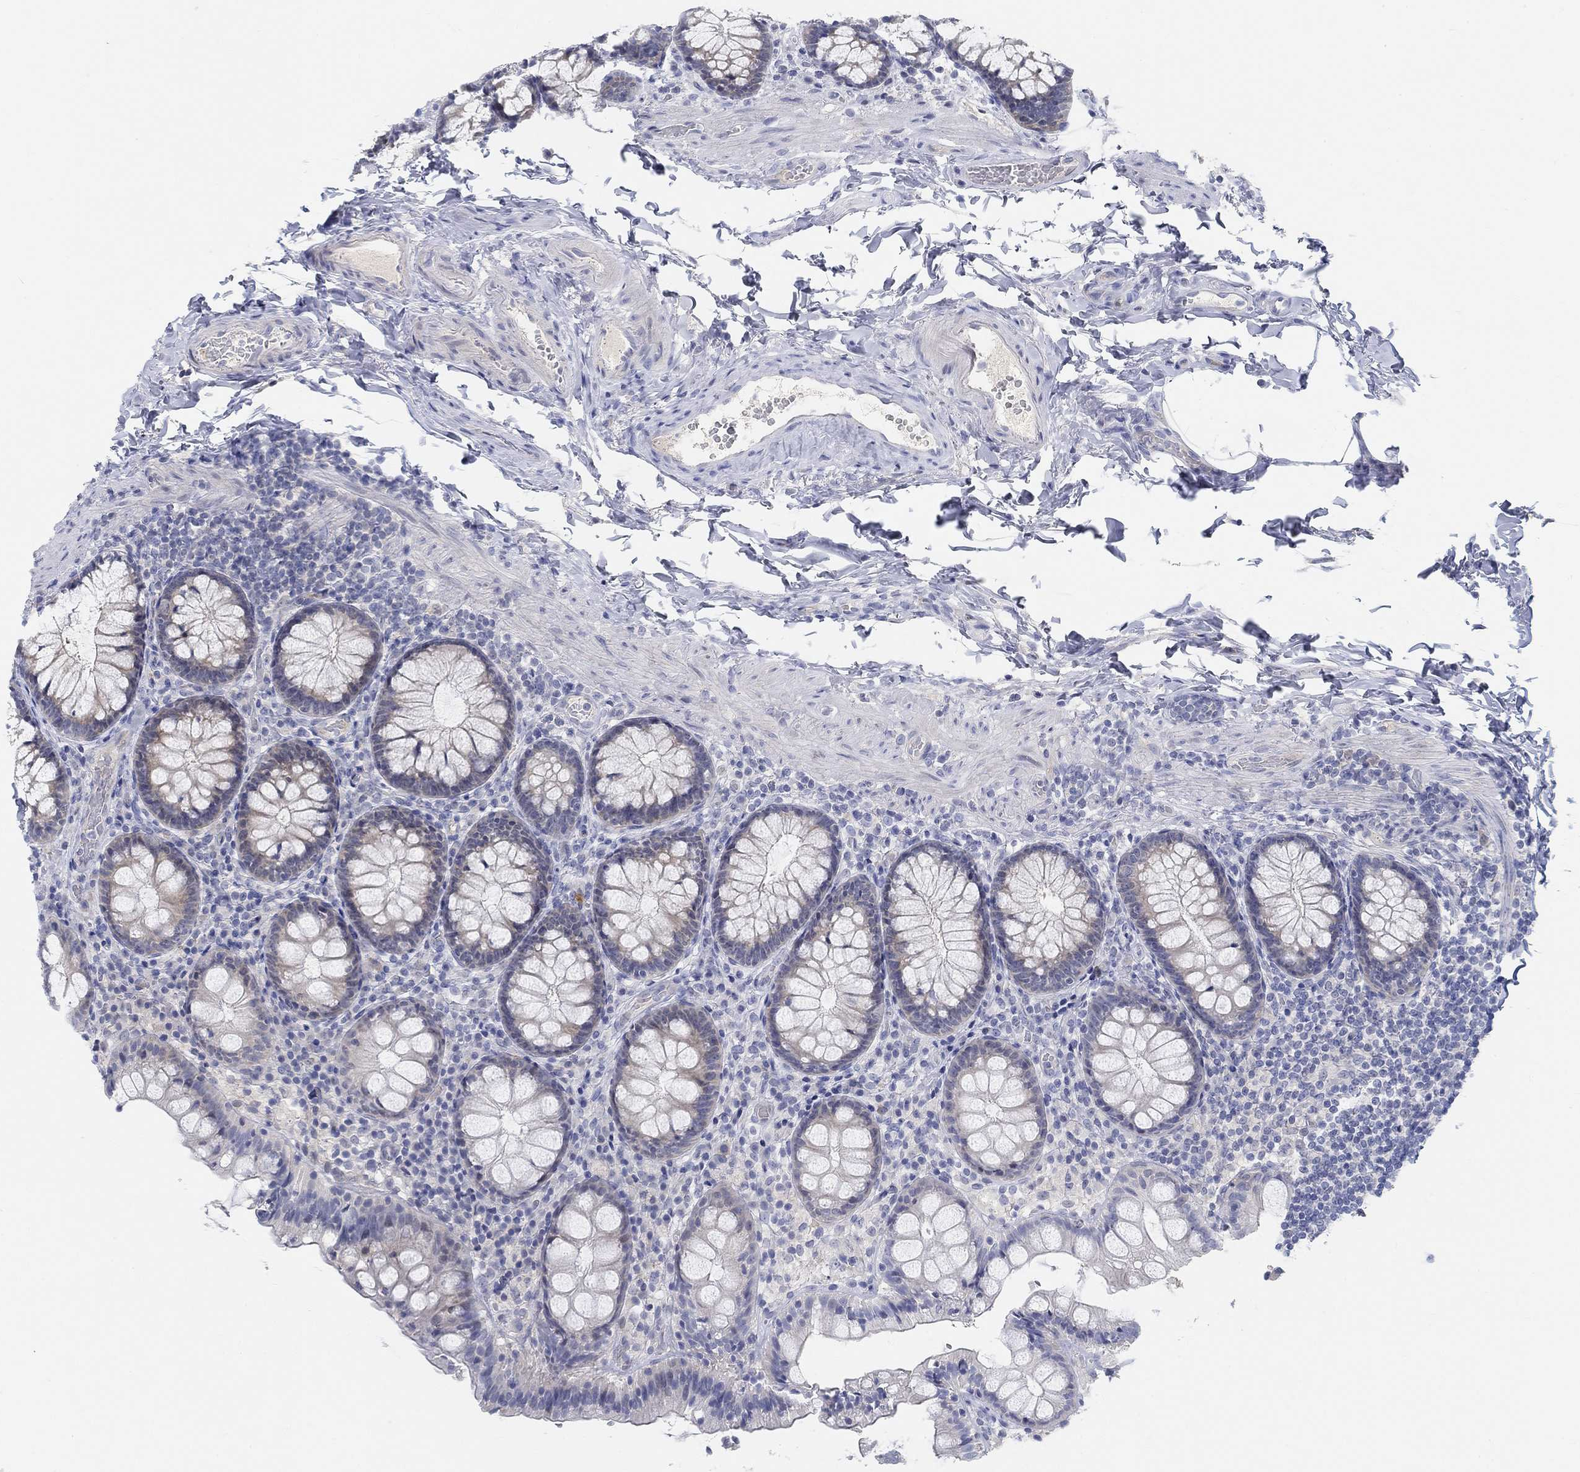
{"staining": {"intensity": "negative", "quantity": "none", "location": "none"}, "tissue": "colon", "cell_type": "Endothelial cells", "image_type": "normal", "snomed": [{"axis": "morphology", "description": "Normal tissue, NOS"}, {"axis": "topography", "description": "Colon"}], "caption": "Immunohistochemical staining of normal human colon exhibits no significant staining in endothelial cells. (Brightfield microscopy of DAB immunohistochemistry (IHC) at high magnification).", "gene": "SNTG2", "patient": {"sex": "female", "age": 86}}